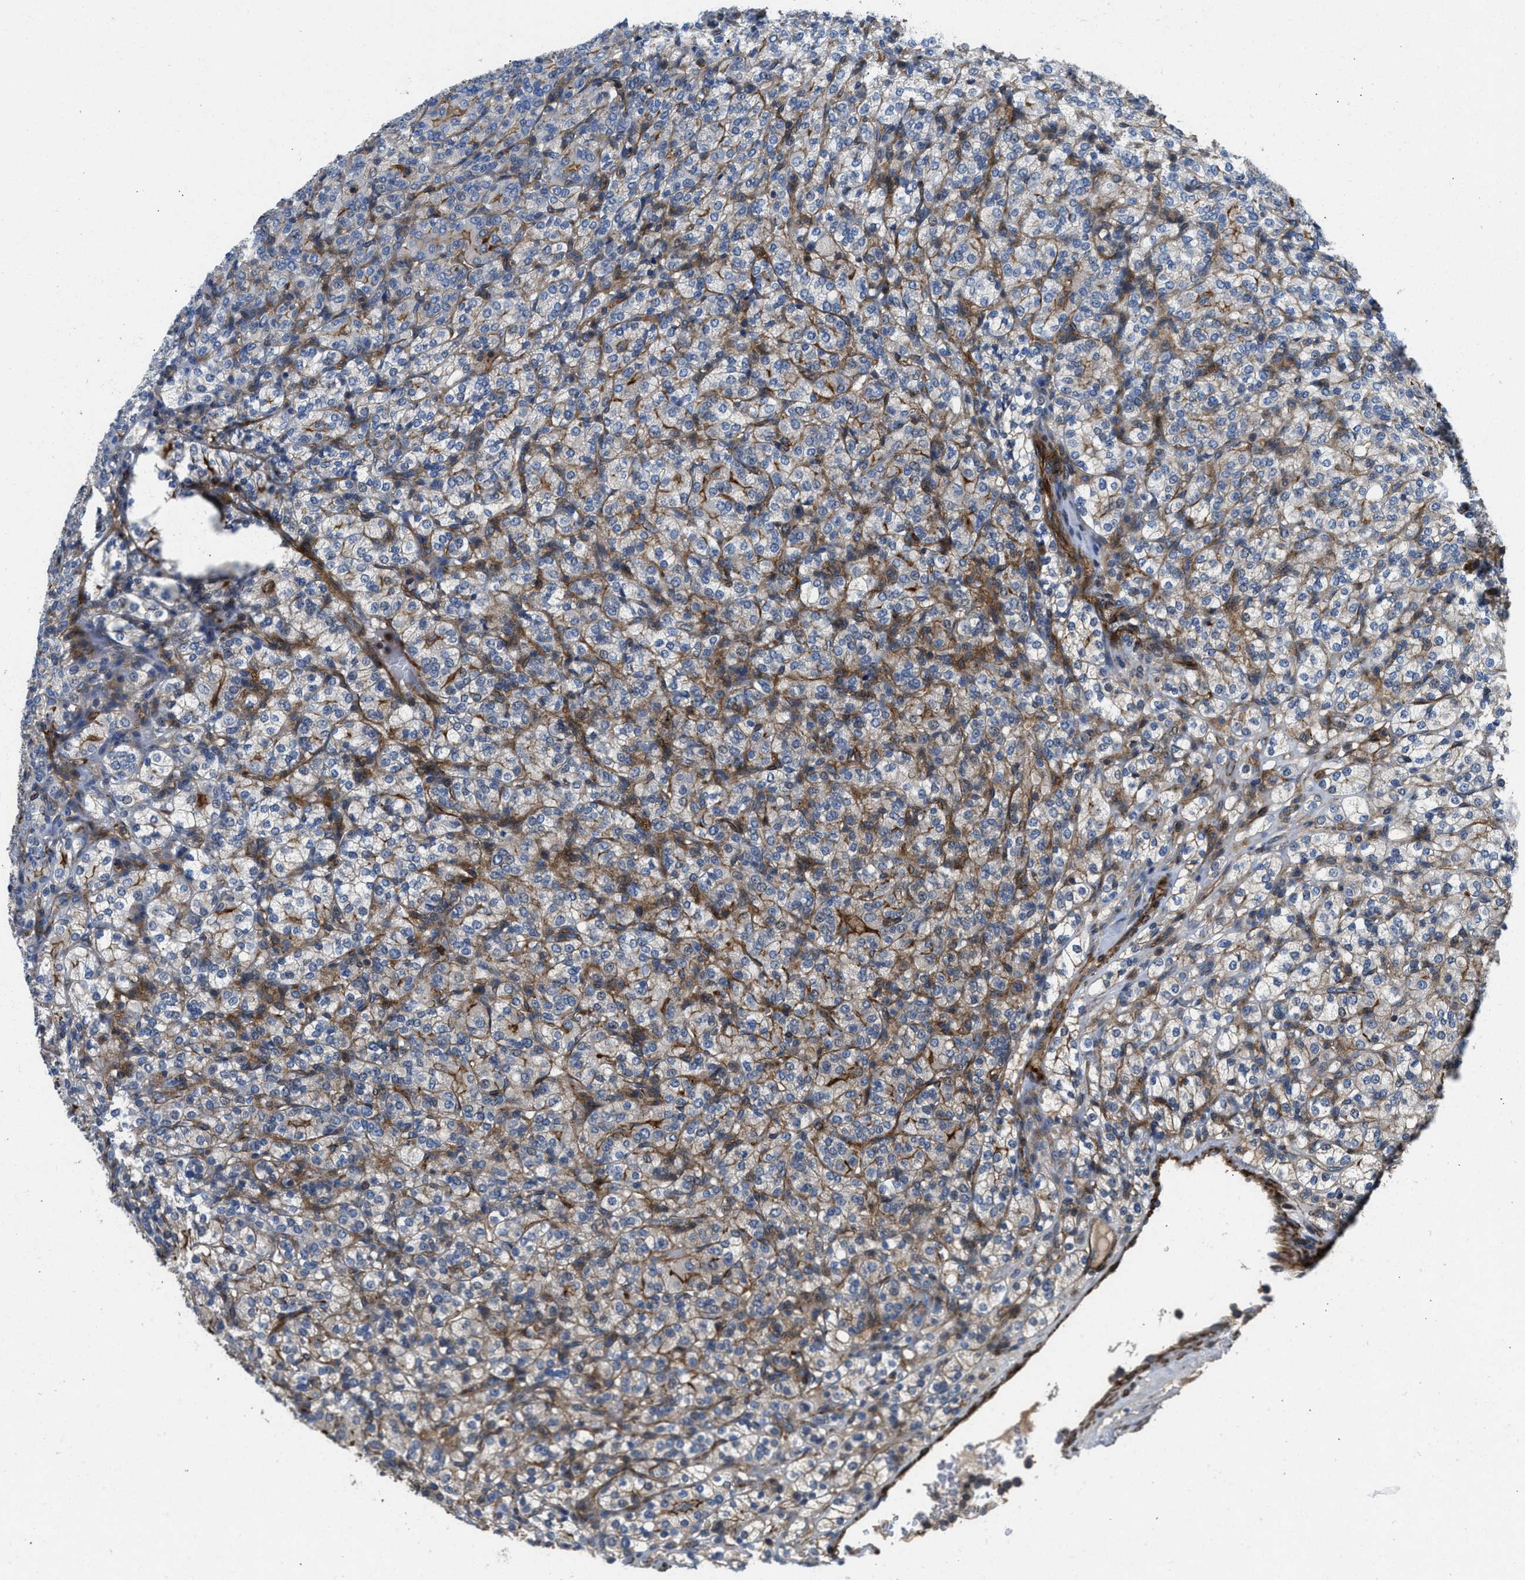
{"staining": {"intensity": "weak", "quantity": "25%-75%", "location": "cytoplasmic/membranous"}, "tissue": "renal cancer", "cell_type": "Tumor cells", "image_type": "cancer", "snomed": [{"axis": "morphology", "description": "Adenocarcinoma, NOS"}, {"axis": "topography", "description": "Kidney"}], "caption": "Weak cytoplasmic/membranous expression for a protein is seen in about 25%-75% of tumor cells of renal cancer (adenocarcinoma) using IHC.", "gene": "NYNRIN", "patient": {"sex": "male", "age": 77}}